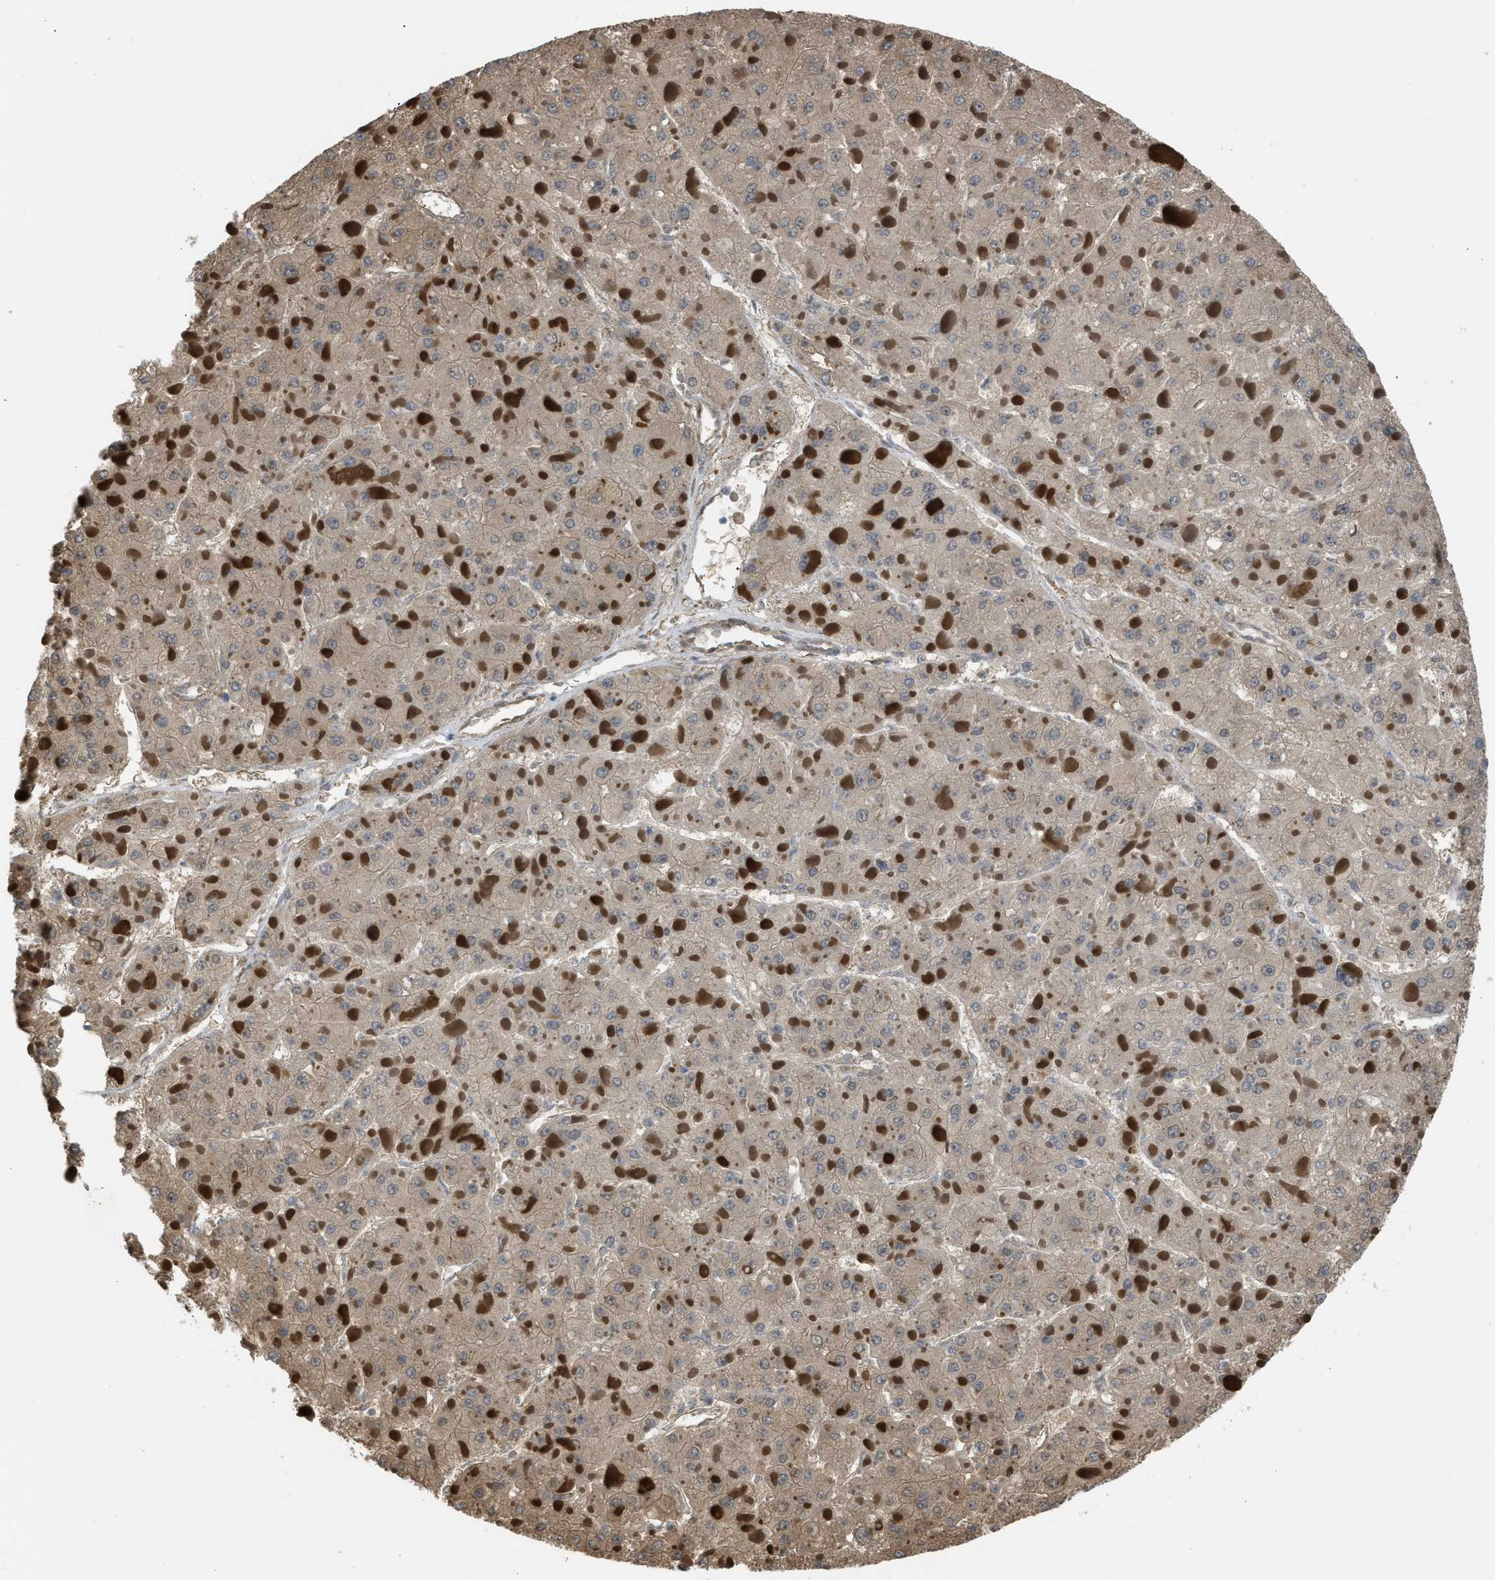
{"staining": {"intensity": "weak", "quantity": ">75%", "location": "cytoplasmic/membranous"}, "tissue": "liver cancer", "cell_type": "Tumor cells", "image_type": "cancer", "snomed": [{"axis": "morphology", "description": "Carcinoma, Hepatocellular, NOS"}, {"axis": "topography", "description": "Liver"}], "caption": "Immunohistochemical staining of human liver cancer shows low levels of weak cytoplasmic/membranous staining in about >75% of tumor cells. (brown staining indicates protein expression, while blue staining denotes nuclei).", "gene": "BAG3", "patient": {"sex": "female", "age": 73}}